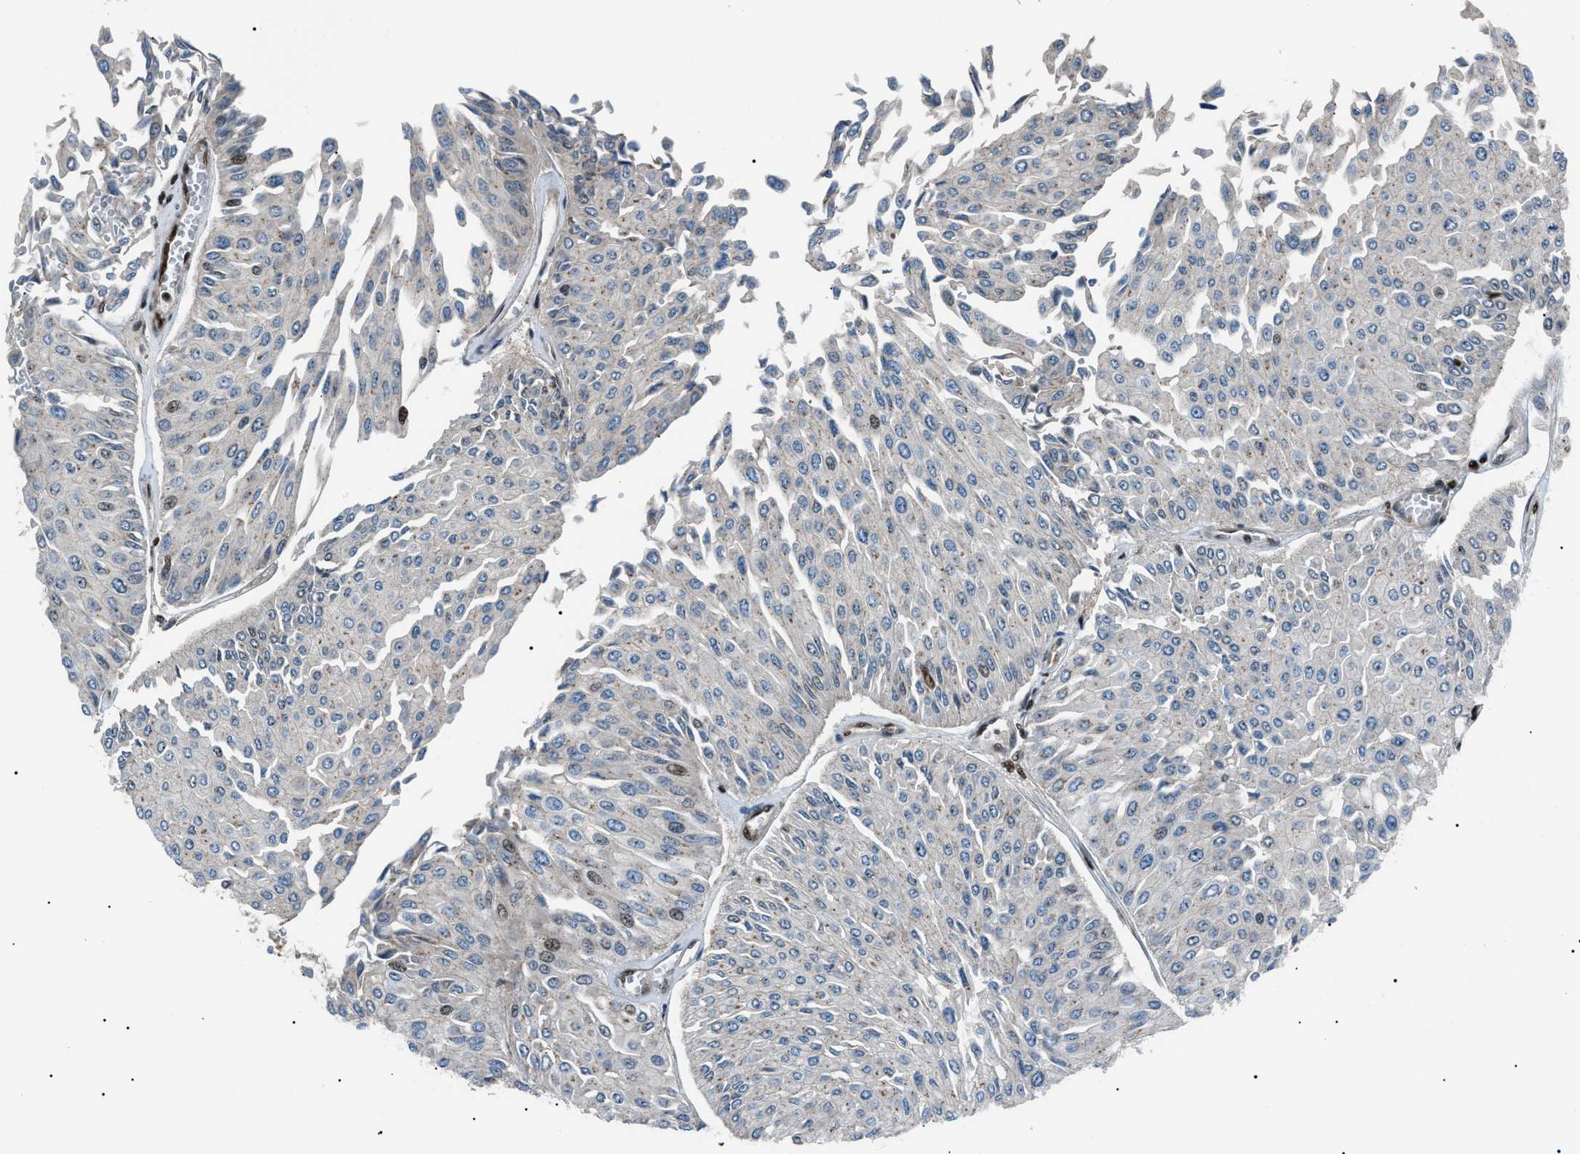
{"staining": {"intensity": "weak", "quantity": "<25%", "location": "nuclear"}, "tissue": "urothelial cancer", "cell_type": "Tumor cells", "image_type": "cancer", "snomed": [{"axis": "morphology", "description": "Urothelial carcinoma, Low grade"}, {"axis": "topography", "description": "Urinary bladder"}], "caption": "High magnification brightfield microscopy of low-grade urothelial carcinoma stained with DAB (3,3'-diaminobenzidine) (brown) and counterstained with hematoxylin (blue): tumor cells show no significant staining.", "gene": "PRKX", "patient": {"sex": "male", "age": 67}}